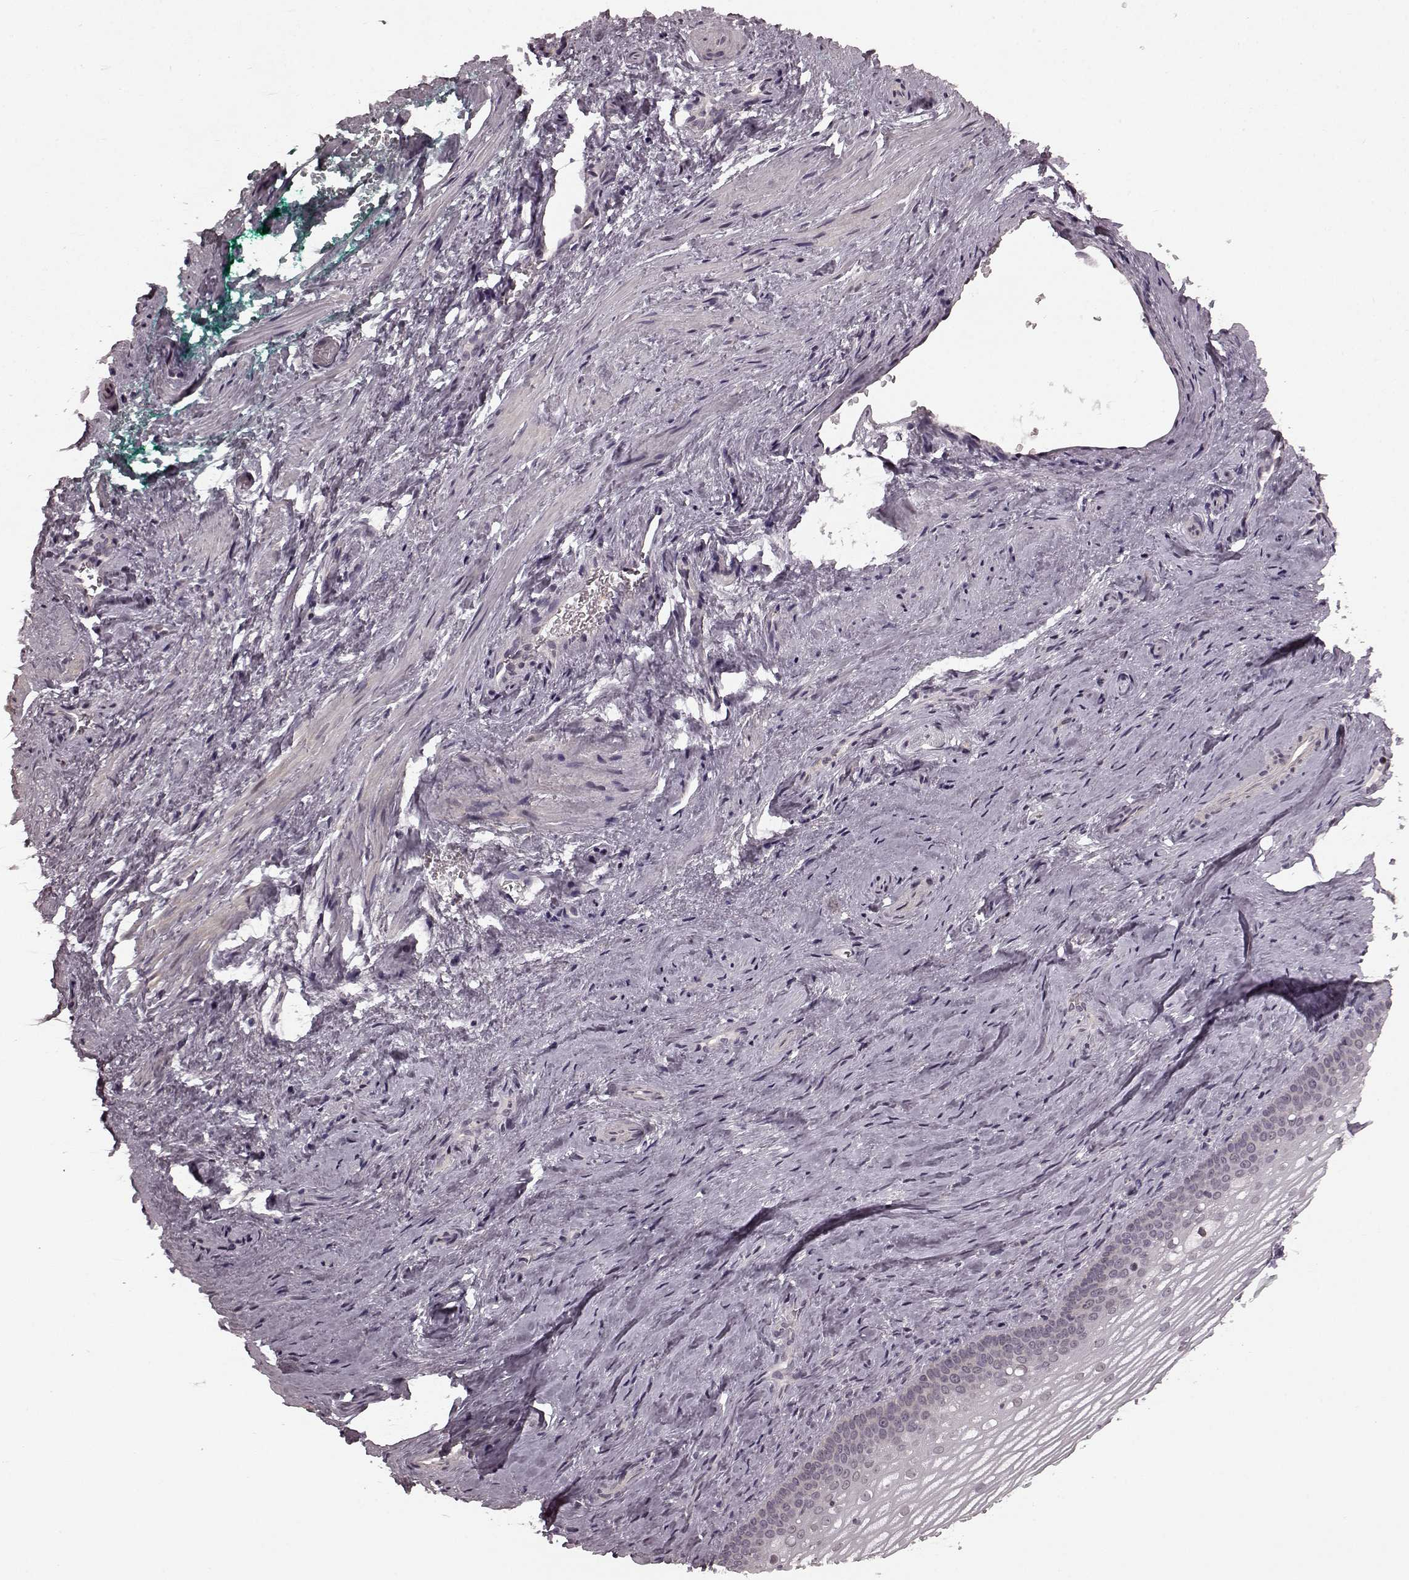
{"staining": {"intensity": "negative", "quantity": "none", "location": "none"}, "tissue": "vagina", "cell_type": "Squamous epithelial cells", "image_type": "normal", "snomed": [{"axis": "morphology", "description": "Normal tissue, NOS"}, {"axis": "topography", "description": "Vagina"}], "caption": "The photomicrograph displays no staining of squamous epithelial cells in unremarkable vagina.", "gene": "PLCB4", "patient": {"sex": "female", "age": 44}}